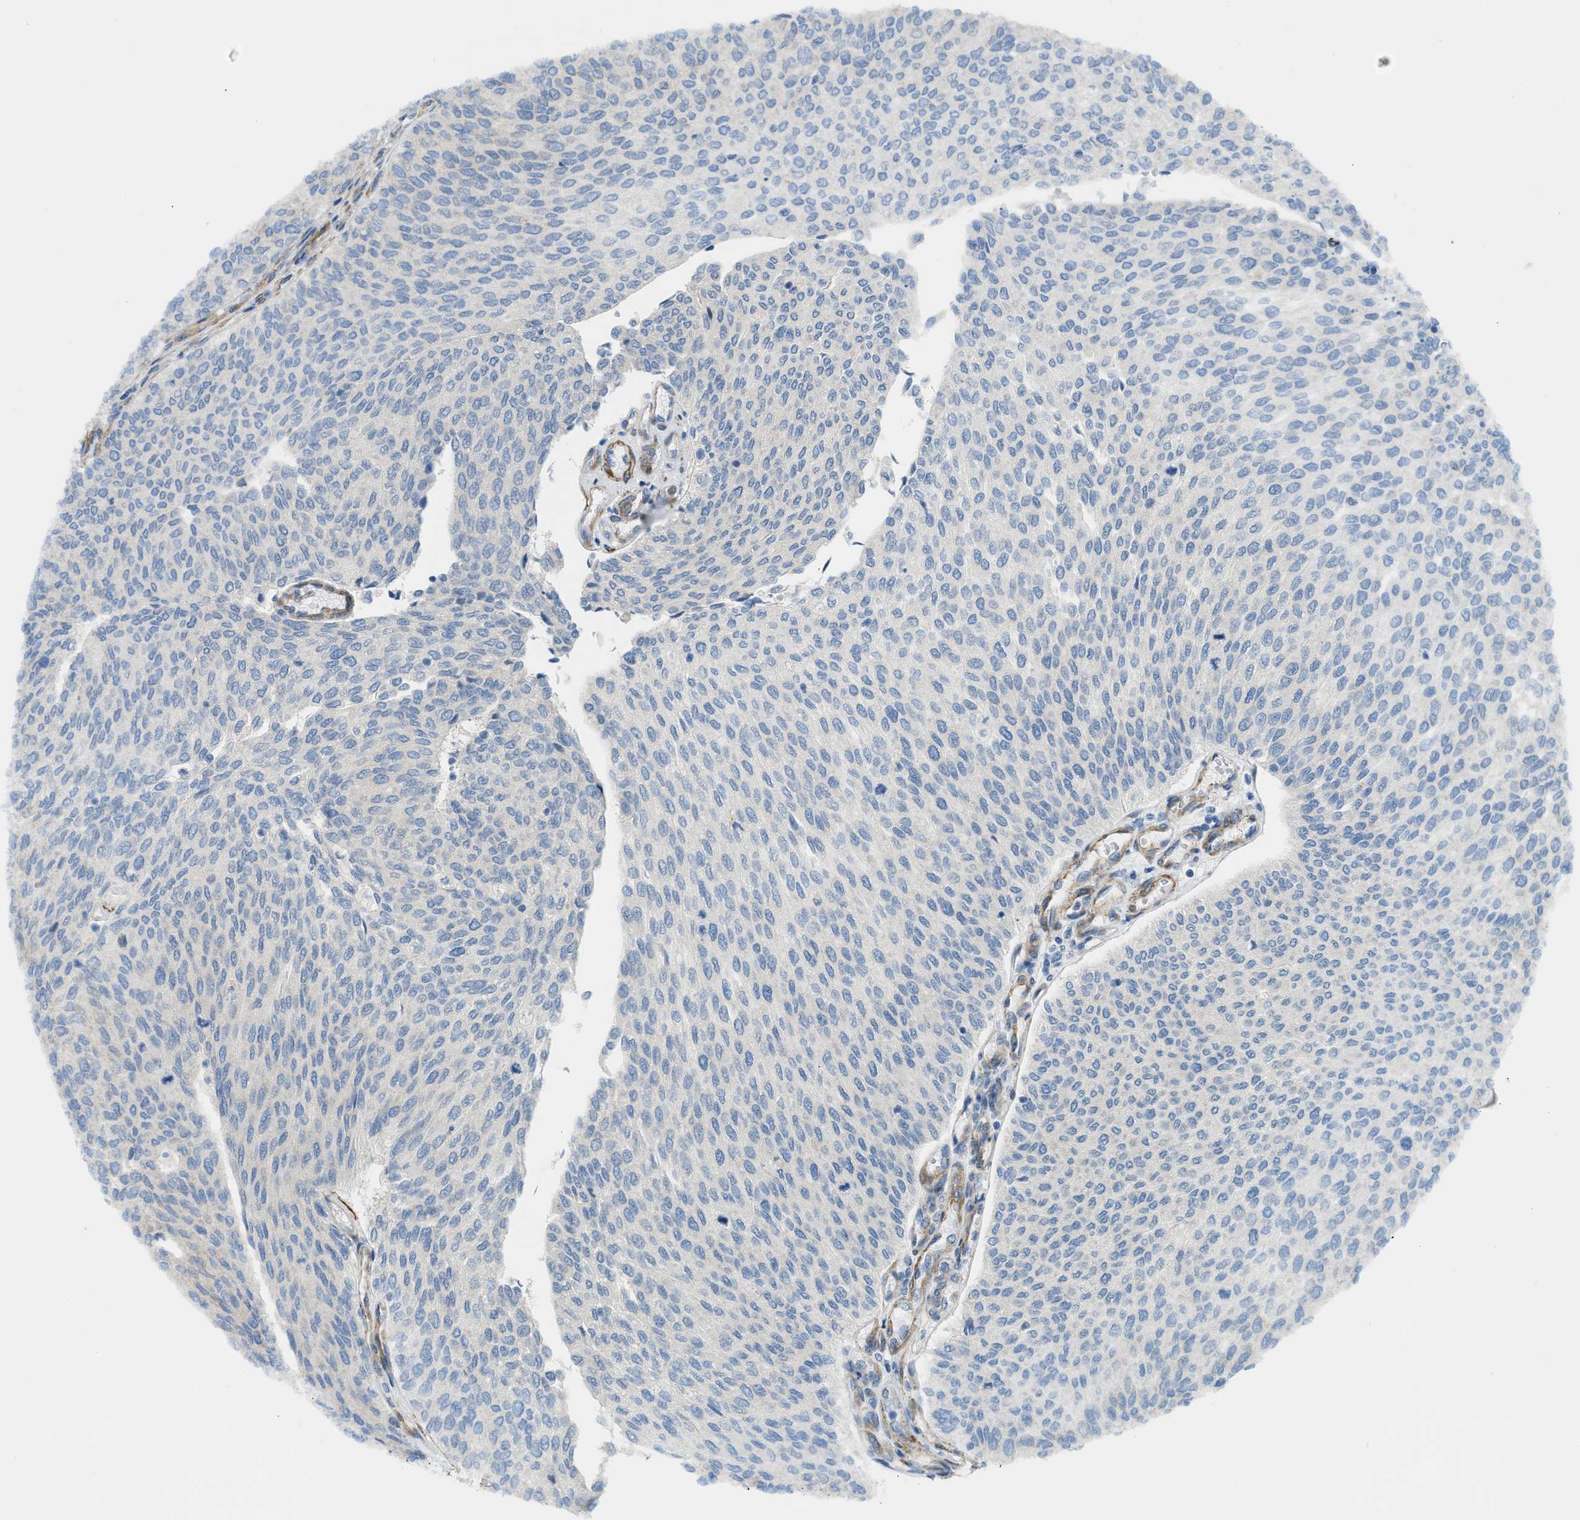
{"staining": {"intensity": "weak", "quantity": "<25%", "location": "cytoplasmic/membranous"}, "tissue": "urothelial cancer", "cell_type": "Tumor cells", "image_type": "cancer", "snomed": [{"axis": "morphology", "description": "Urothelial carcinoma, Low grade"}, {"axis": "topography", "description": "Urinary bladder"}], "caption": "Immunohistochemistry micrograph of urothelial carcinoma (low-grade) stained for a protein (brown), which reveals no staining in tumor cells. (Brightfield microscopy of DAB (3,3'-diaminobenzidine) immunohistochemistry at high magnification).", "gene": "BMPR1A", "patient": {"sex": "female", "age": 79}}